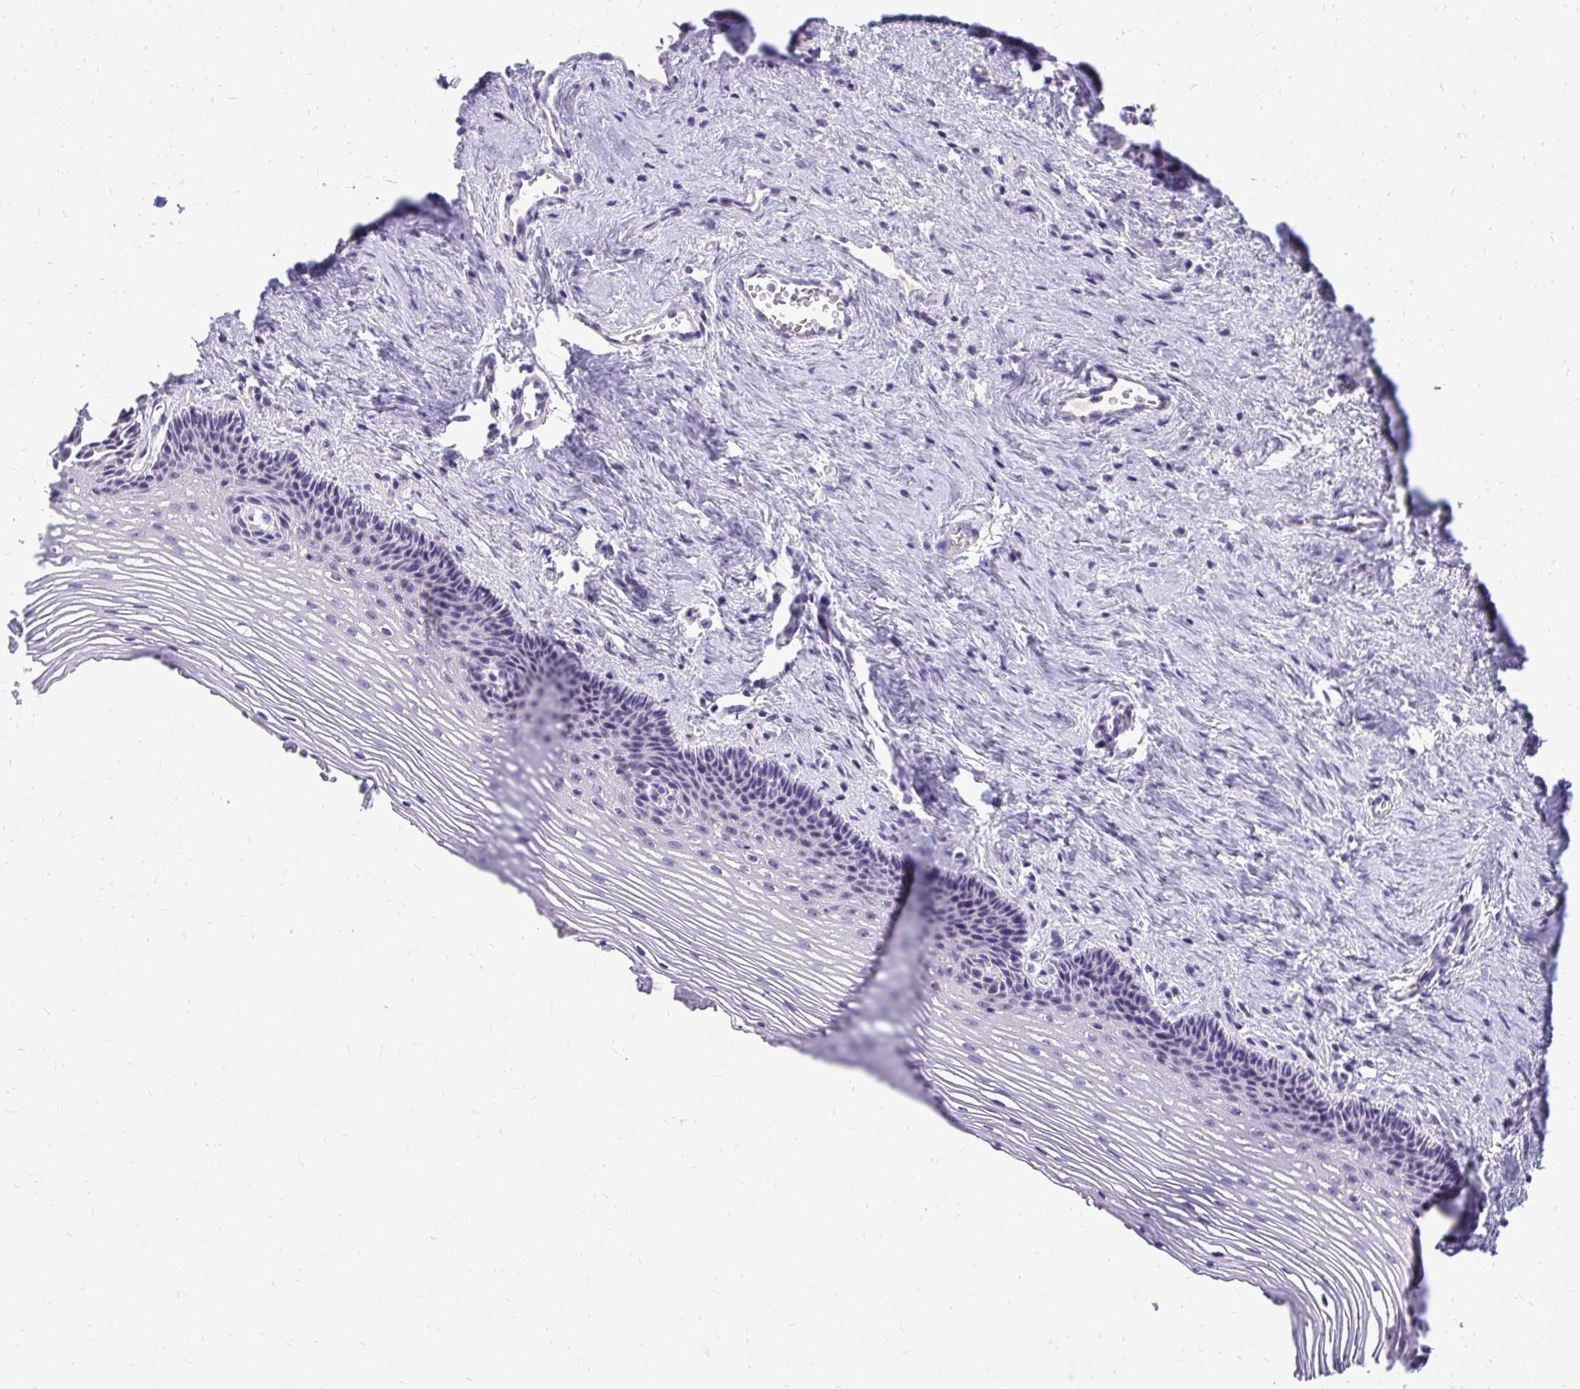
{"staining": {"intensity": "weak", "quantity": "25%-75%", "location": "nuclear"}, "tissue": "vagina", "cell_type": "Squamous epithelial cells", "image_type": "normal", "snomed": [{"axis": "morphology", "description": "Normal tissue, NOS"}, {"axis": "topography", "description": "Vagina"}, {"axis": "topography", "description": "Cervix"}], "caption": "Immunohistochemistry photomicrograph of unremarkable human vagina stained for a protein (brown), which displays low levels of weak nuclear staining in about 25%-75% of squamous epithelial cells.", "gene": "NIFK", "patient": {"sex": "female", "age": 37}}